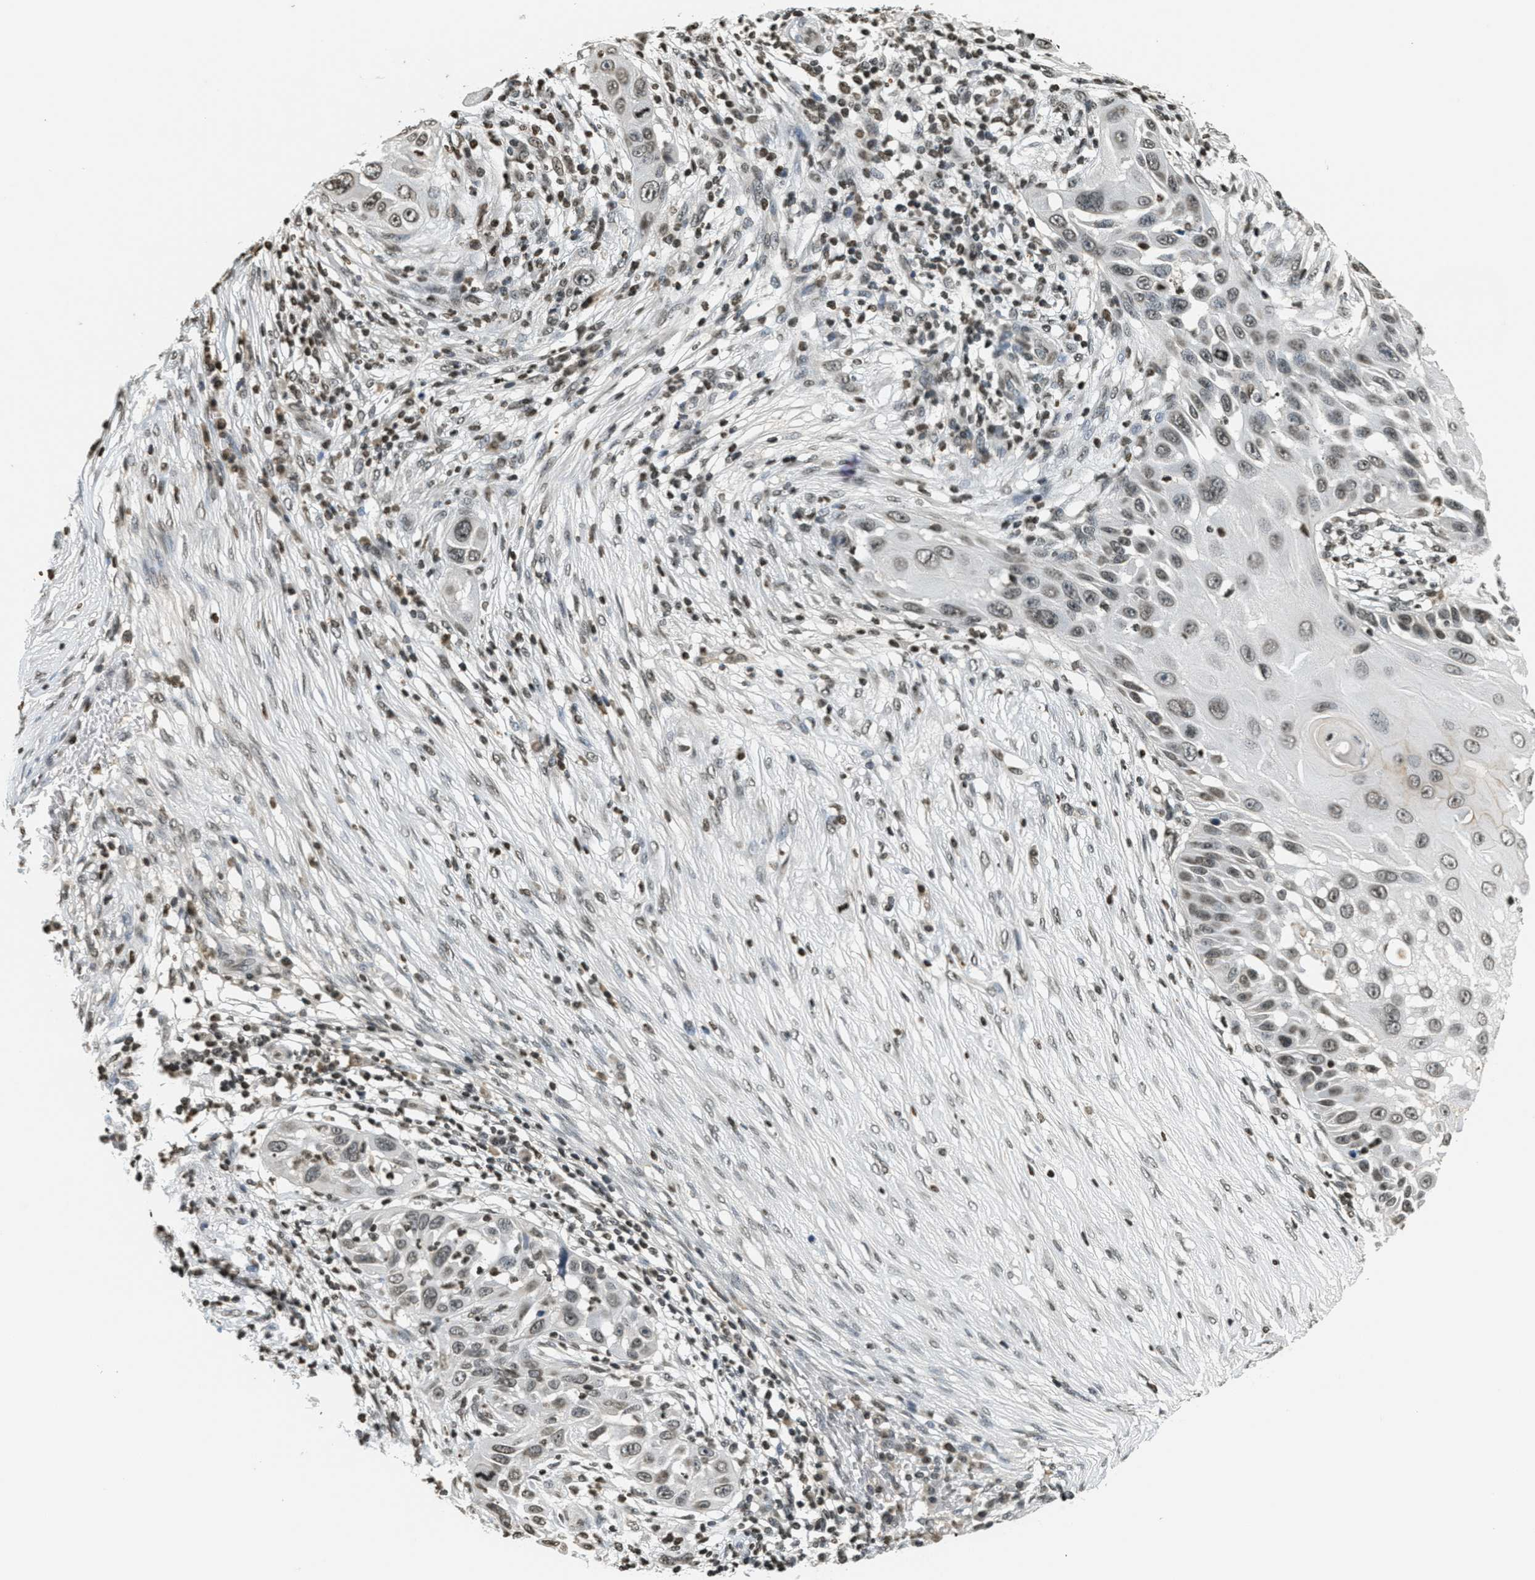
{"staining": {"intensity": "moderate", "quantity": ">75%", "location": "nuclear"}, "tissue": "skin cancer", "cell_type": "Tumor cells", "image_type": "cancer", "snomed": [{"axis": "morphology", "description": "Squamous cell carcinoma, NOS"}, {"axis": "topography", "description": "Skin"}], "caption": "A brown stain shows moderate nuclear expression of a protein in squamous cell carcinoma (skin) tumor cells. Nuclei are stained in blue.", "gene": "LDB2", "patient": {"sex": "female", "age": 44}}